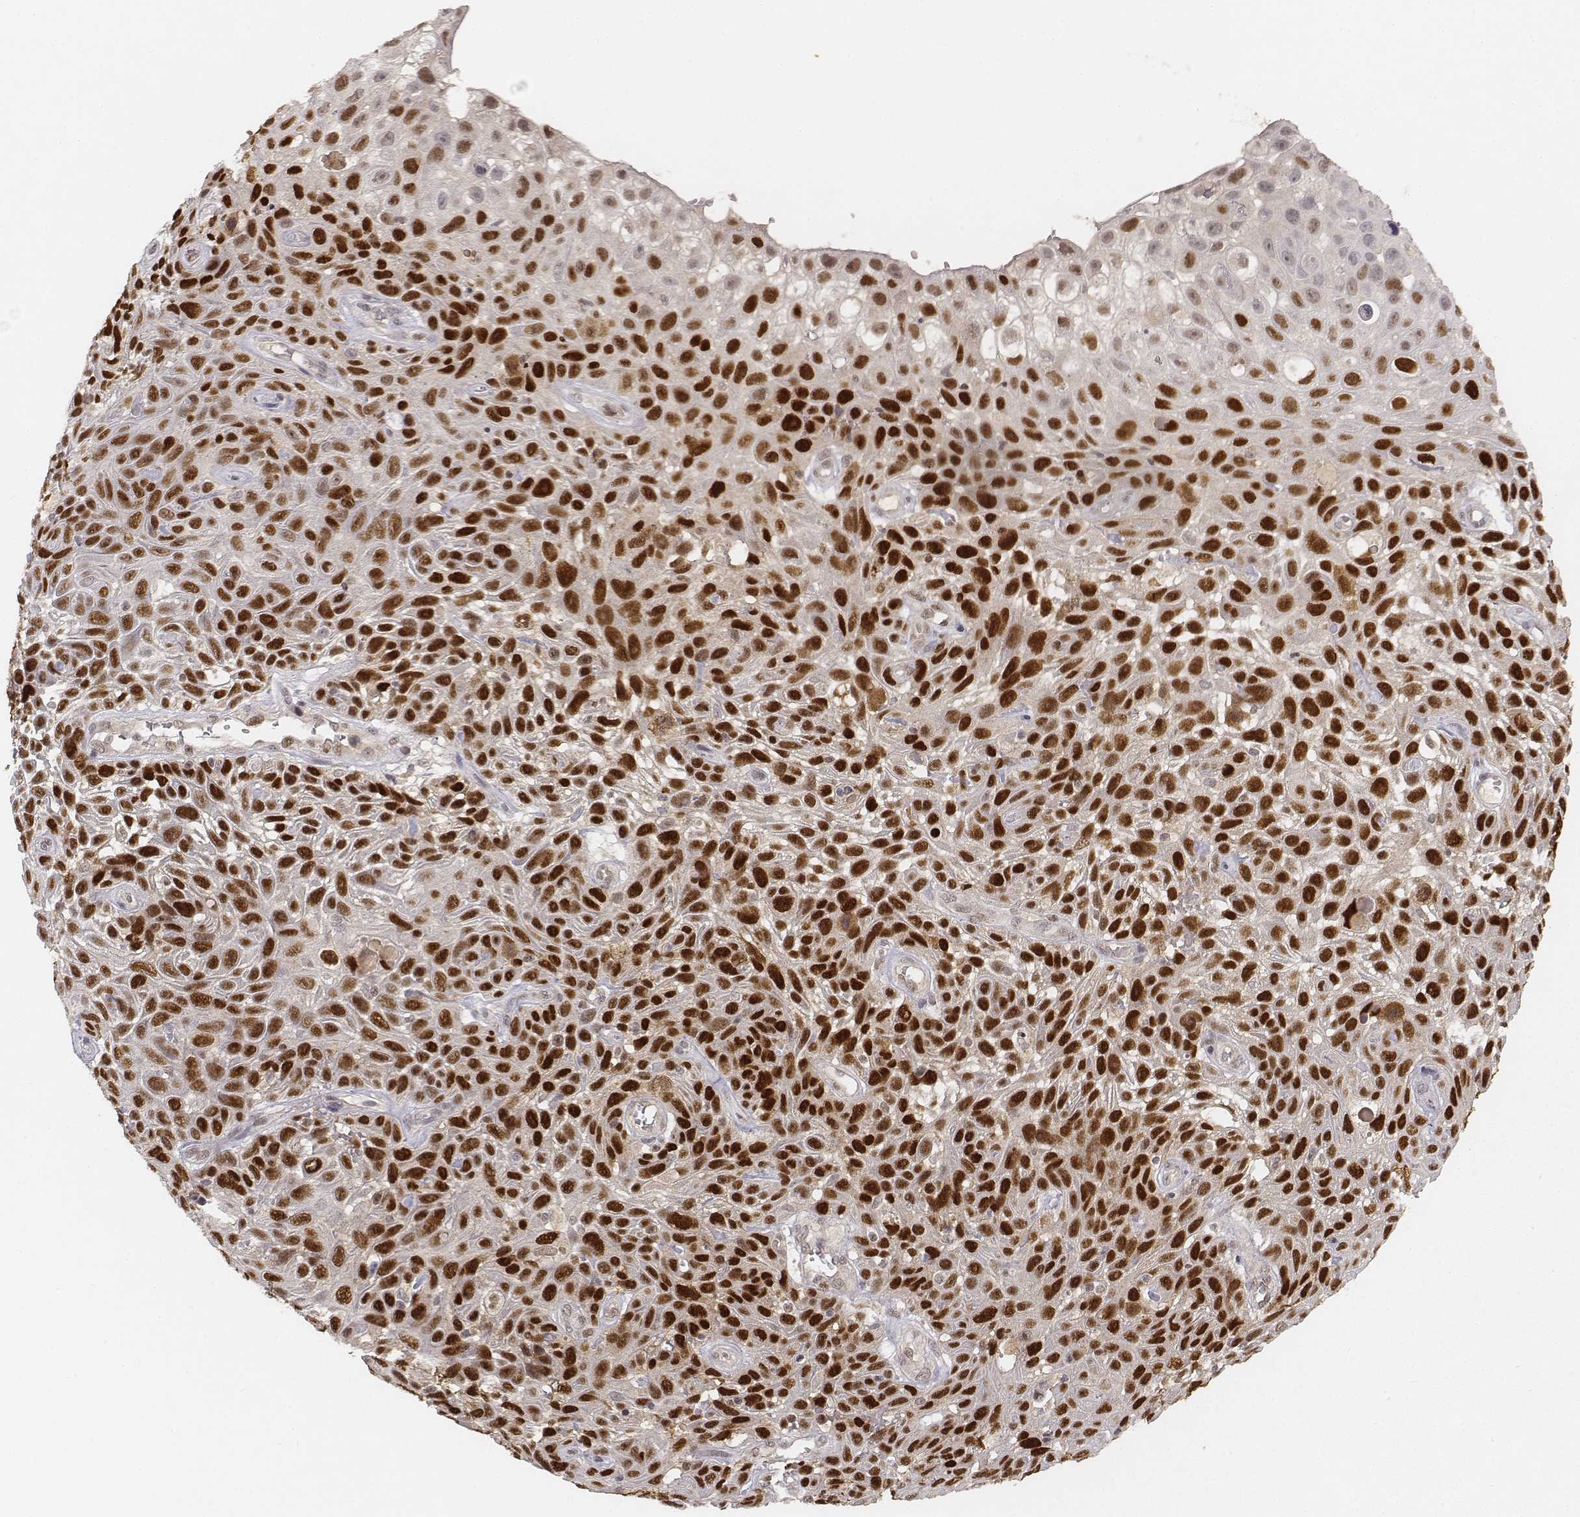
{"staining": {"intensity": "strong", "quantity": ">75%", "location": "nuclear"}, "tissue": "skin cancer", "cell_type": "Tumor cells", "image_type": "cancer", "snomed": [{"axis": "morphology", "description": "Squamous cell carcinoma, NOS"}, {"axis": "topography", "description": "Skin"}], "caption": "Immunohistochemical staining of human squamous cell carcinoma (skin) reveals high levels of strong nuclear protein positivity in approximately >75% of tumor cells. (DAB IHC, brown staining for protein, blue staining for nuclei).", "gene": "FANCD2", "patient": {"sex": "male", "age": 82}}